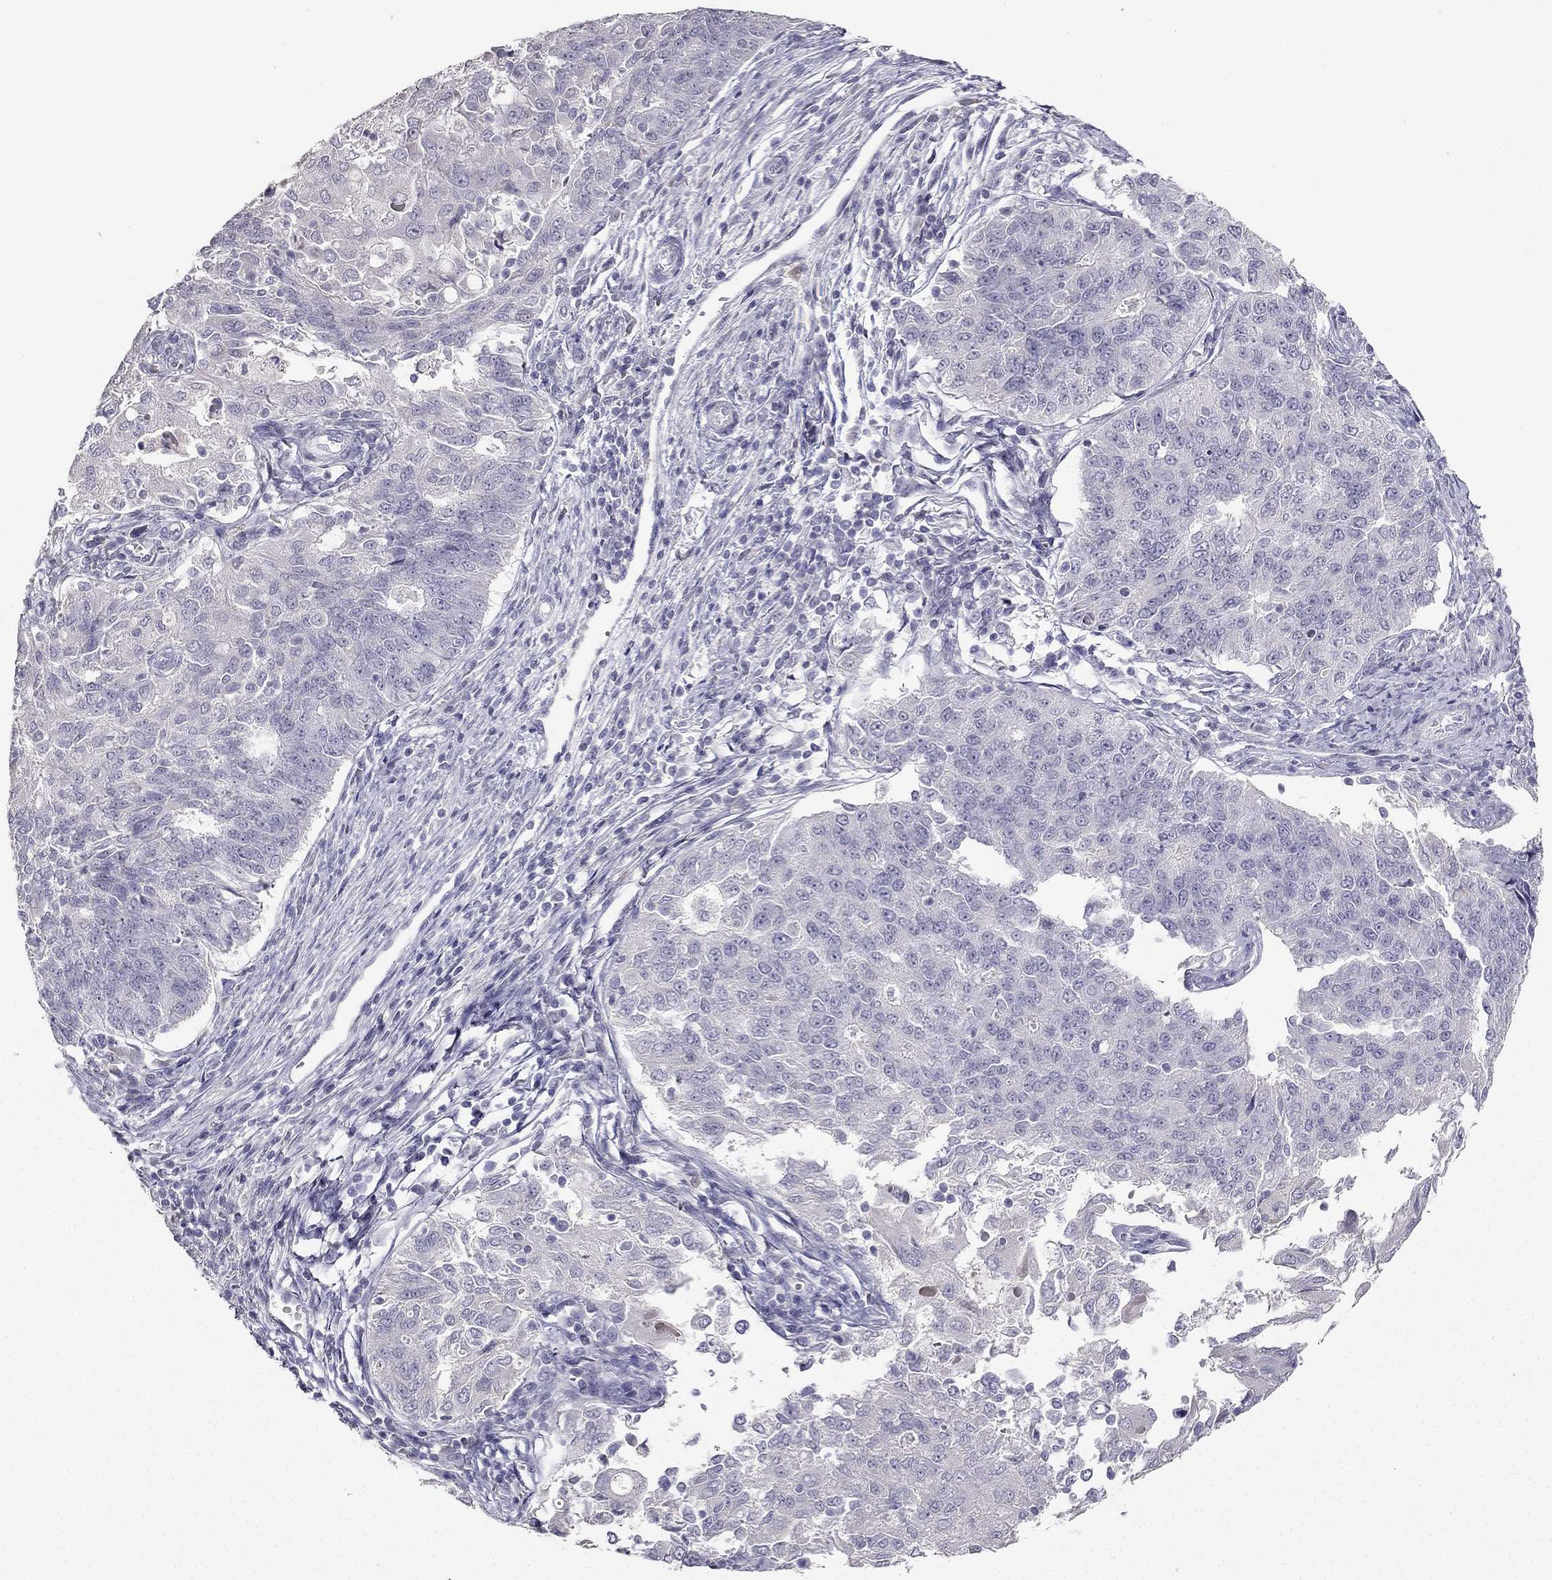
{"staining": {"intensity": "negative", "quantity": "none", "location": "none"}, "tissue": "endometrial cancer", "cell_type": "Tumor cells", "image_type": "cancer", "snomed": [{"axis": "morphology", "description": "Adenocarcinoma, NOS"}, {"axis": "topography", "description": "Endometrium"}], "caption": "A histopathology image of human endometrial adenocarcinoma is negative for staining in tumor cells.", "gene": "CALB2", "patient": {"sex": "female", "age": 43}}